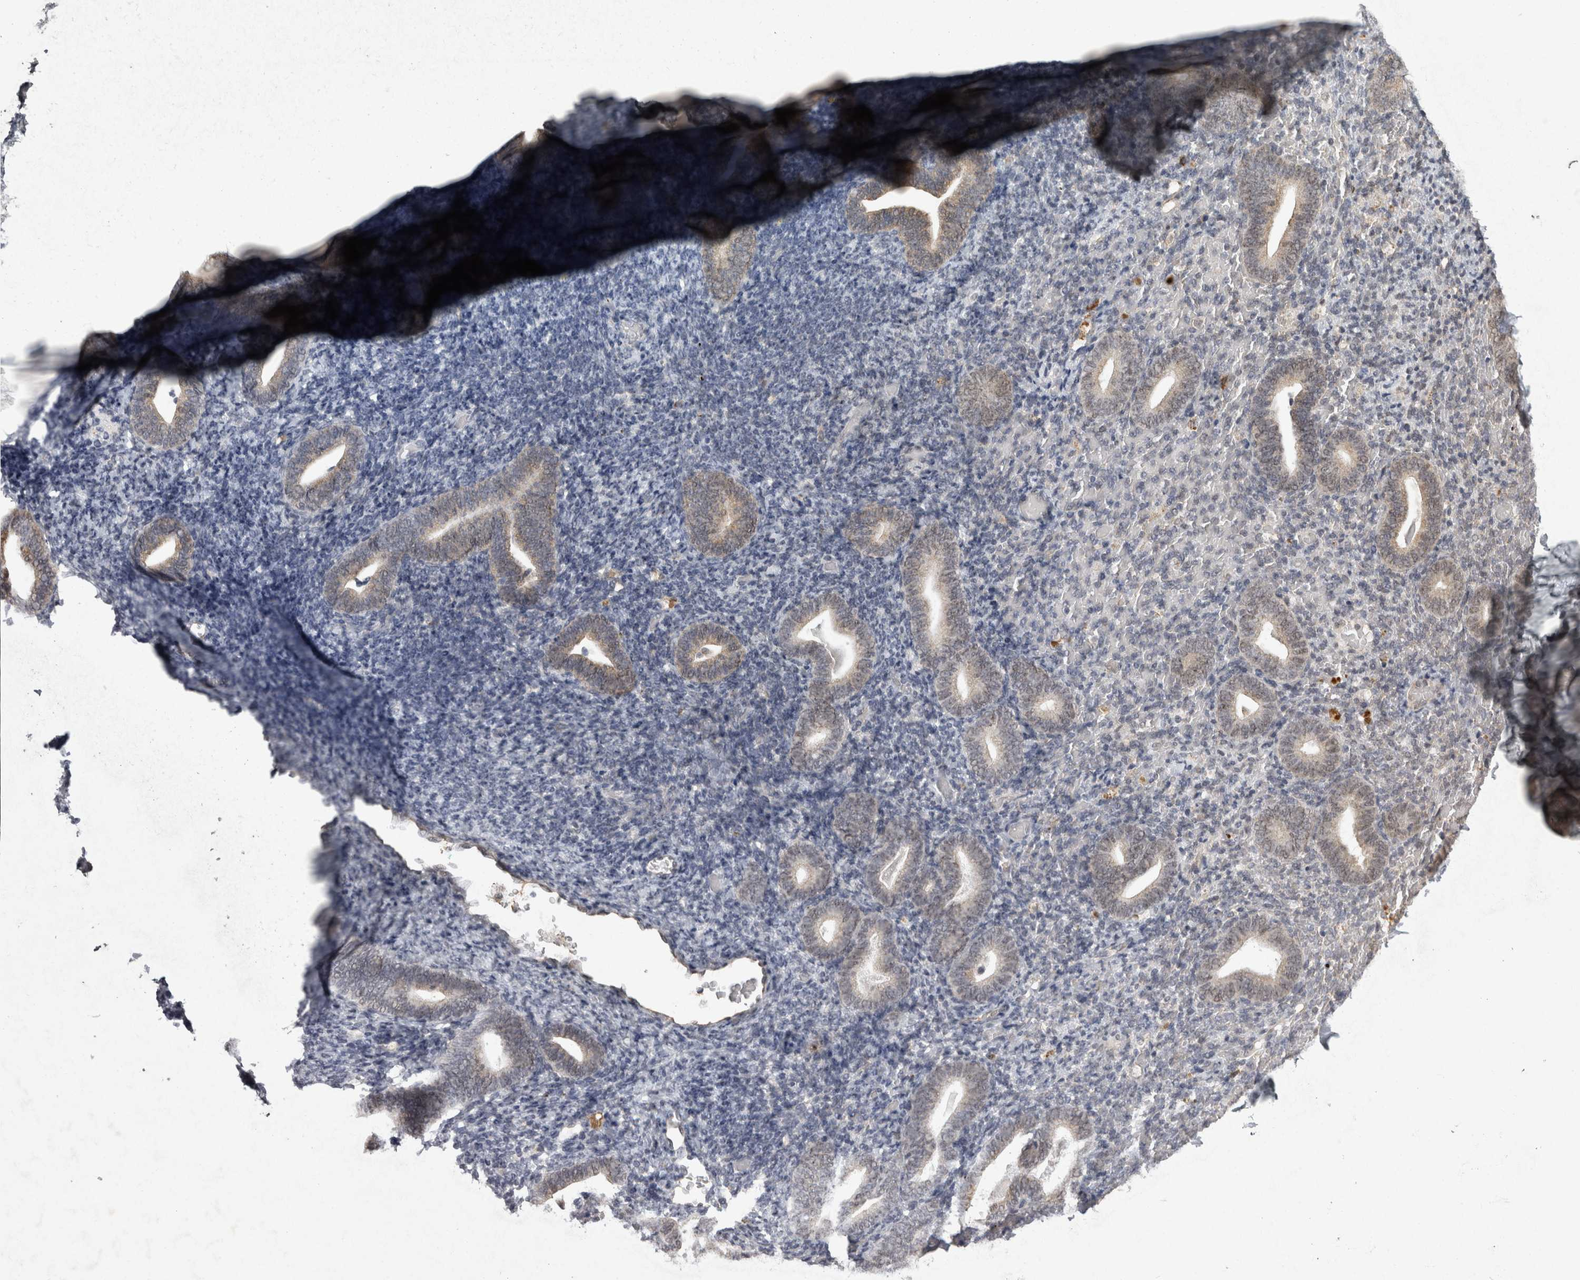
{"staining": {"intensity": "negative", "quantity": "none", "location": "none"}, "tissue": "endometrium", "cell_type": "Cells in endometrial stroma", "image_type": "normal", "snomed": [{"axis": "morphology", "description": "Normal tissue, NOS"}, {"axis": "topography", "description": "Endometrium"}], "caption": "High power microscopy photomicrograph of an immunohistochemistry photomicrograph of unremarkable endometrium, revealing no significant positivity in cells in endometrial stroma. The staining was performed using DAB to visualize the protein expression in brown, while the nuclei were stained in blue with hematoxylin (Magnification: 20x).", "gene": "MEP1A", "patient": {"sex": "female", "age": 51}}